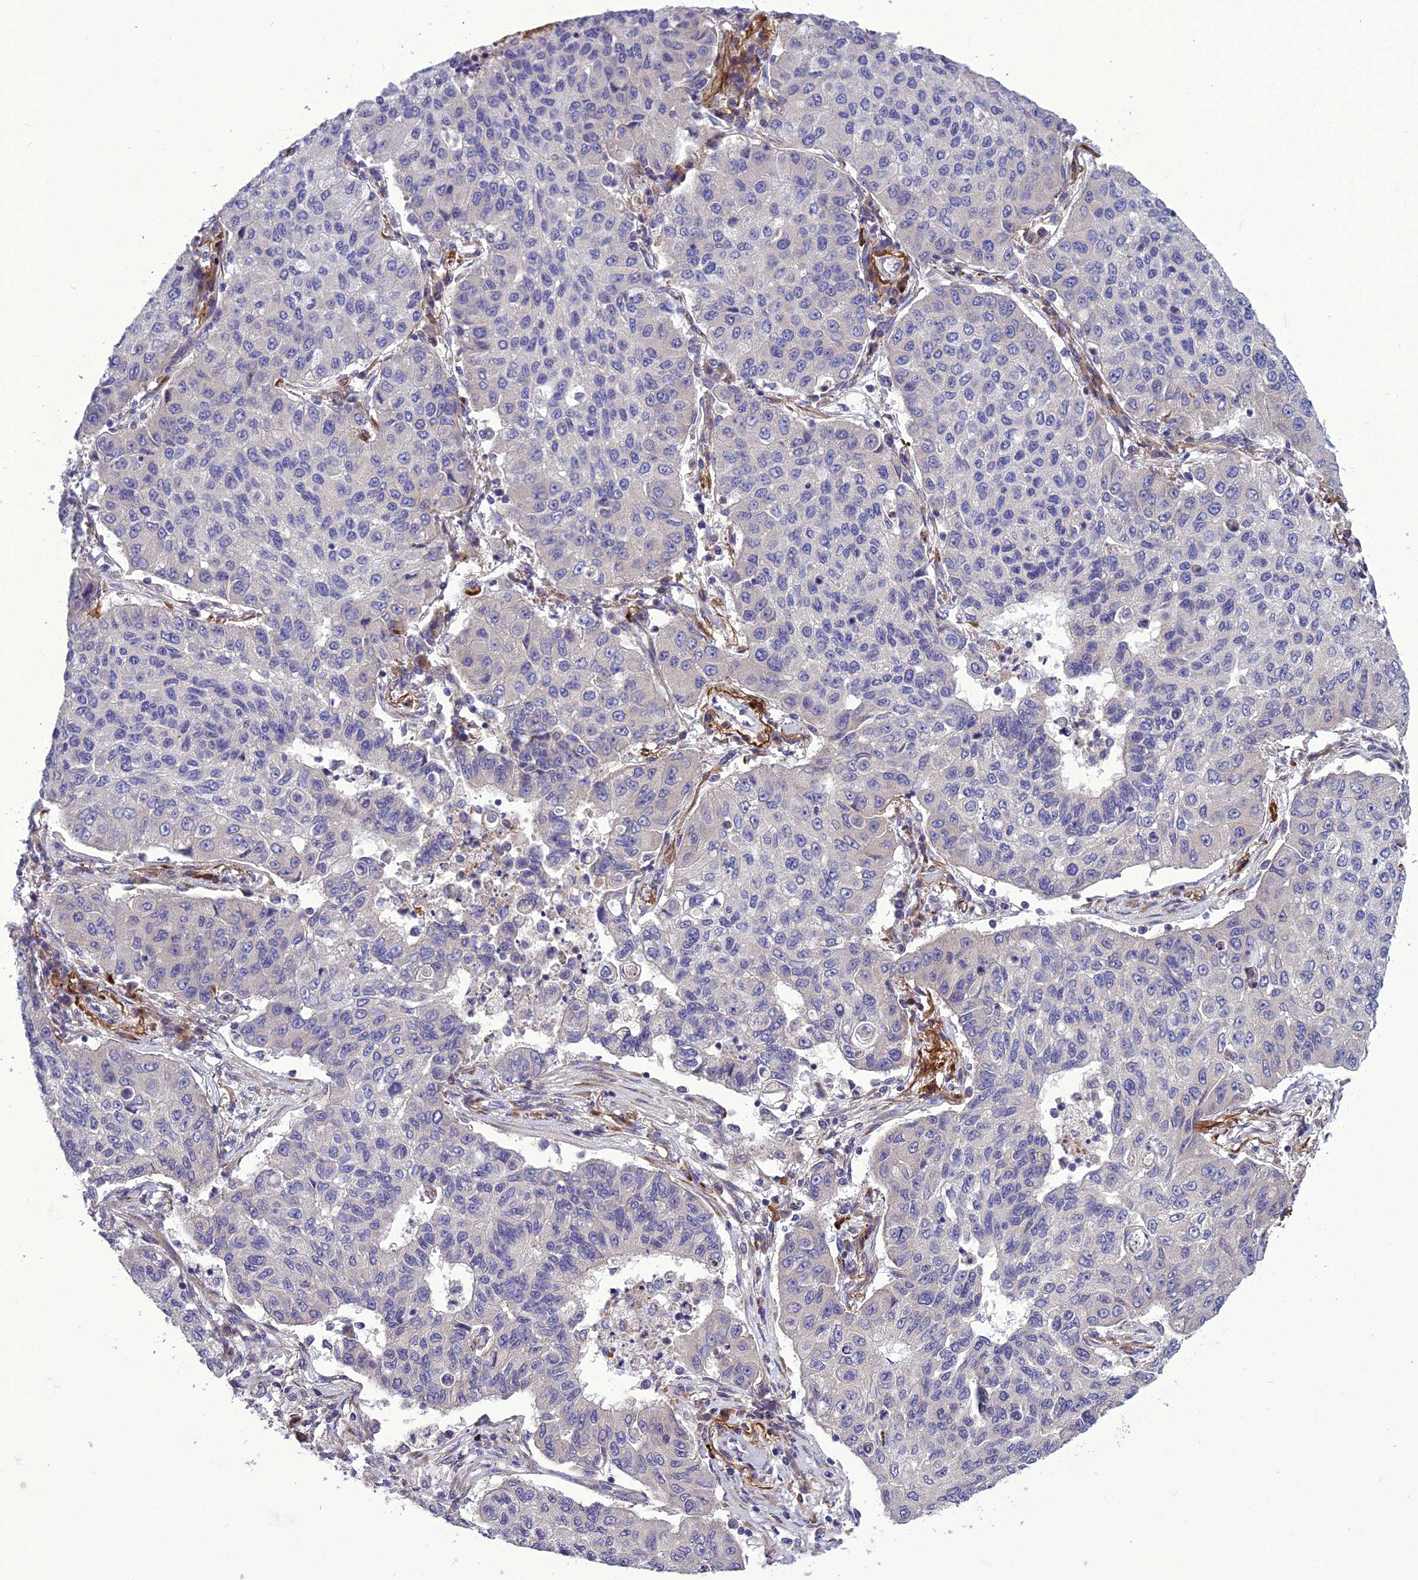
{"staining": {"intensity": "negative", "quantity": "none", "location": "none"}, "tissue": "lung cancer", "cell_type": "Tumor cells", "image_type": "cancer", "snomed": [{"axis": "morphology", "description": "Squamous cell carcinoma, NOS"}, {"axis": "topography", "description": "Lung"}], "caption": "Immunohistochemistry (IHC) image of neoplastic tissue: human lung cancer (squamous cell carcinoma) stained with DAB exhibits no significant protein expression in tumor cells.", "gene": "ADIPOR2", "patient": {"sex": "male", "age": 74}}